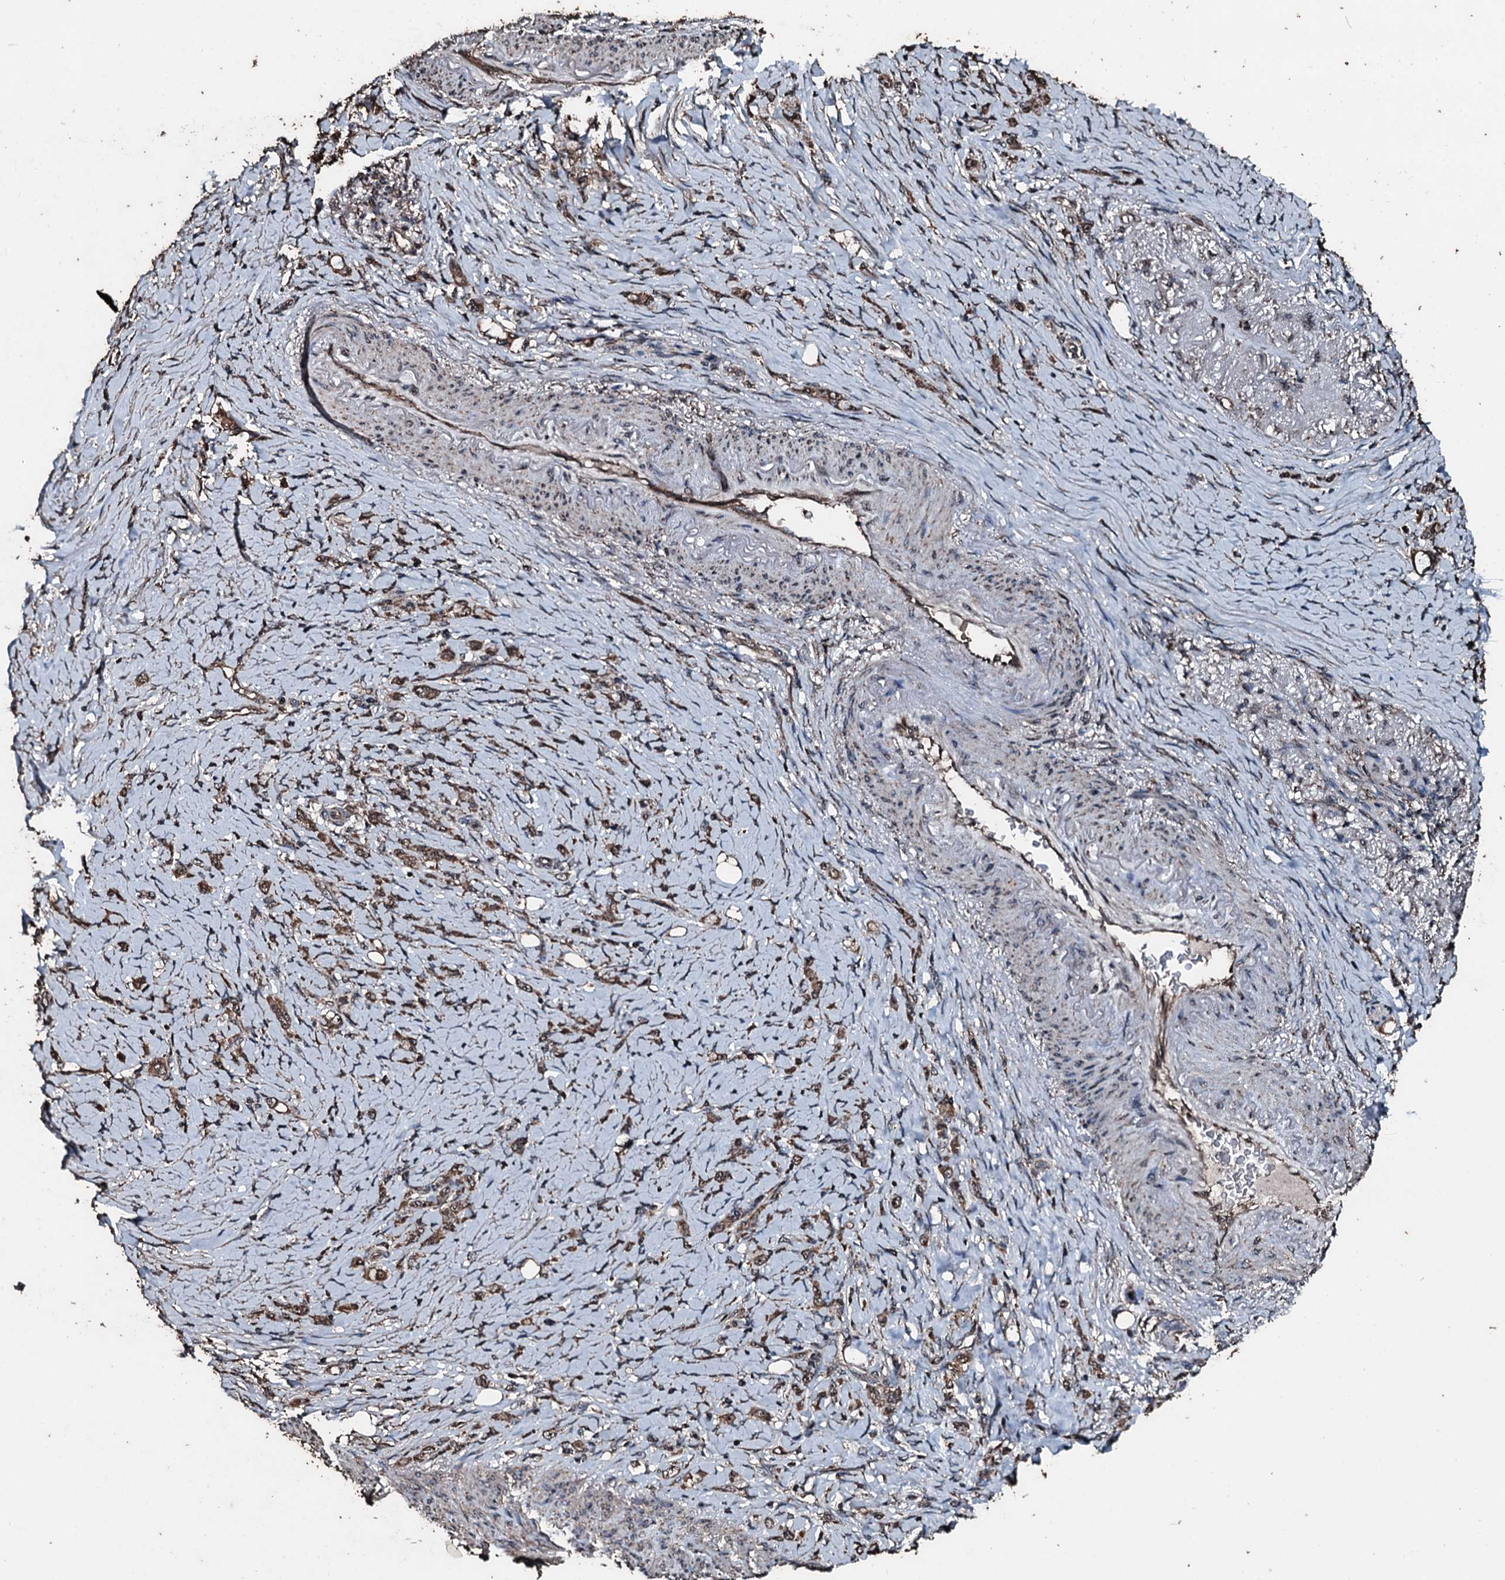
{"staining": {"intensity": "moderate", "quantity": ">75%", "location": "cytoplasmic/membranous,nuclear"}, "tissue": "stomach cancer", "cell_type": "Tumor cells", "image_type": "cancer", "snomed": [{"axis": "morphology", "description": "Adenocarcinoma, NOS"}, {"axis": "topography", "description": "Stomach"}], "caption": "Immunohistochemistry (IHC) of human stomach adenocarcinoma displays medium levels of moderate cytoplasmic/membranous and nuclear staining in approximately >75% of tumor cells.", "gene": "FAAP24", "patient": {"sex": "female", "age": 79}}